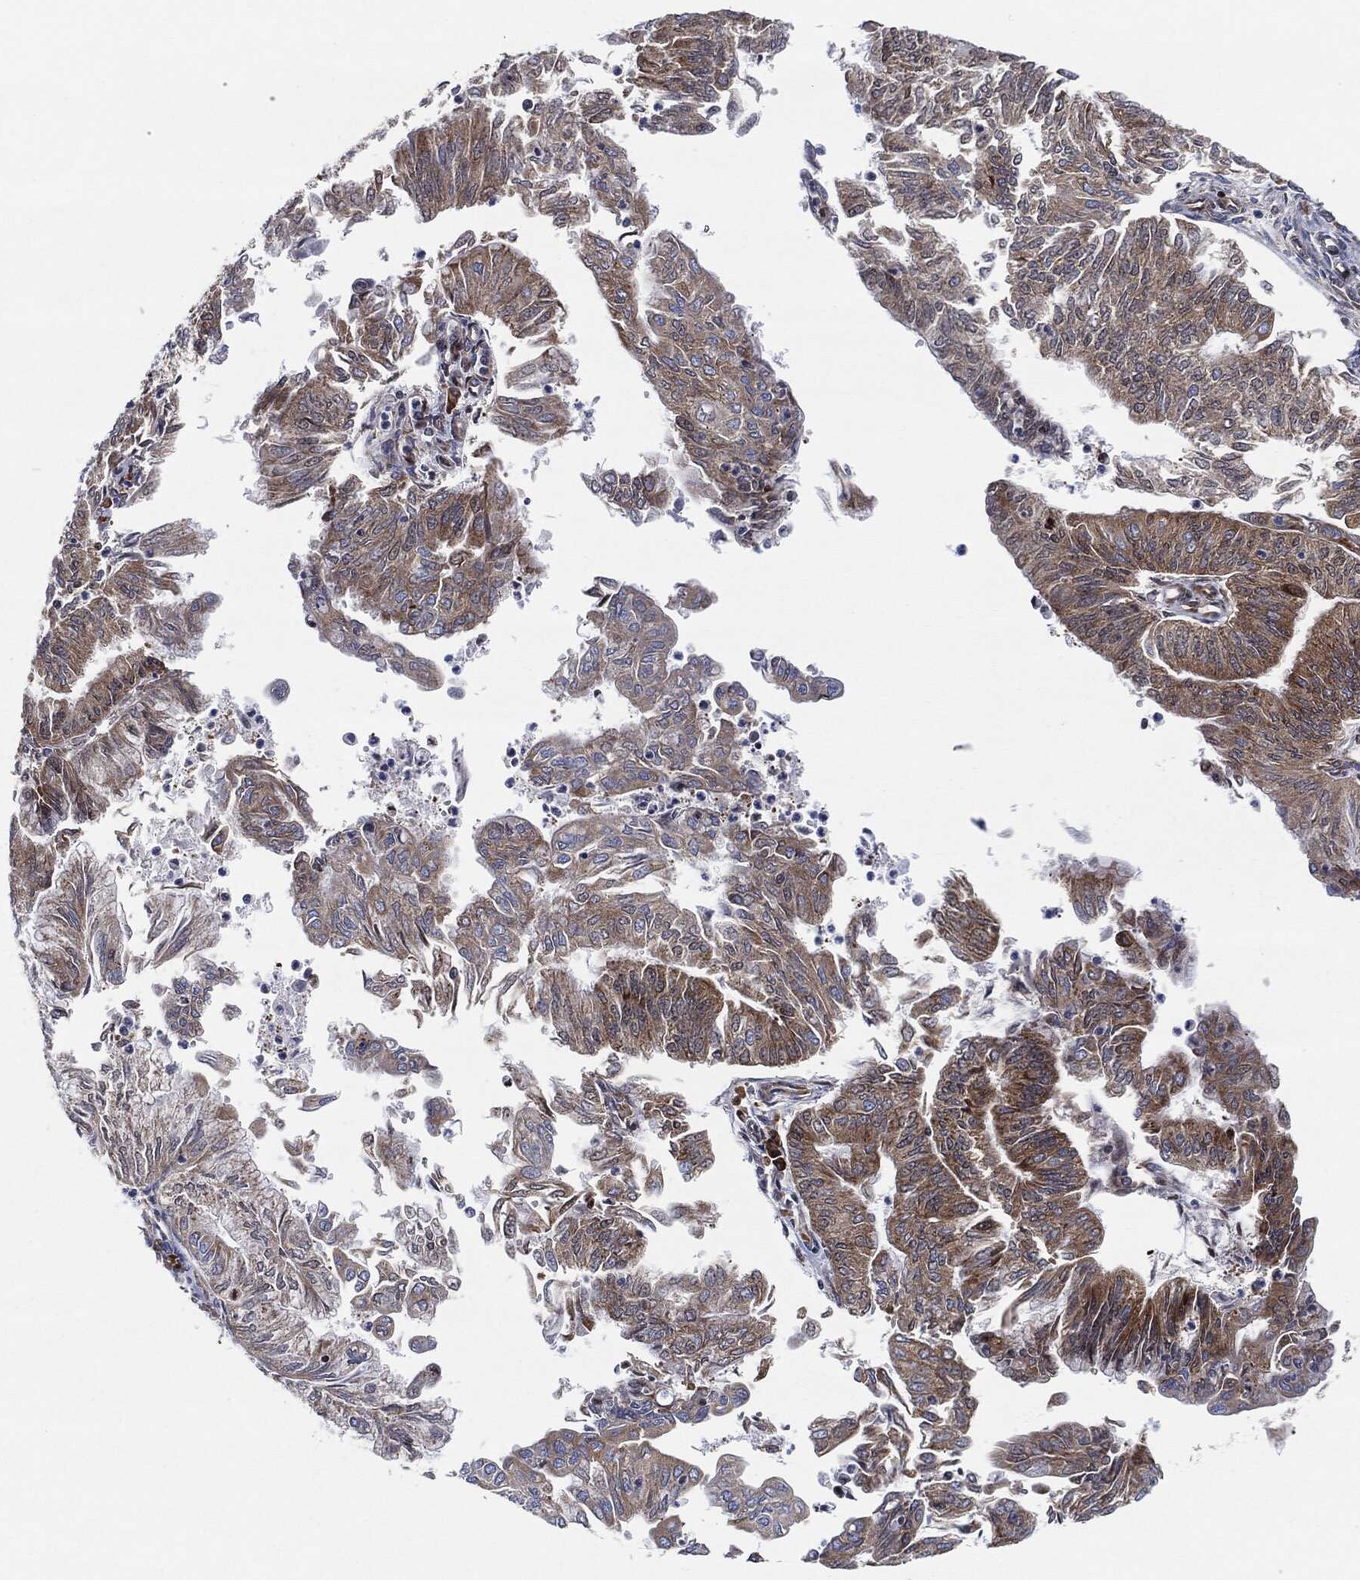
{"staining": {"intensity": "moderate", "quantity": "<25%", "location": "cytoplasmic/membranous"}, "tissue": "endometrial cancer", "cell_type": "Tumor cells", "image_type": "cancer", "snomed": [{"axis": "morphology", "description": "Adenocarcinoma, NOS"}, {"axis": "topography", "description": "Endometrium"}], "caption": "Immunohistochemistry (IHC) histopathology image of neoplastic tissue: endometrial adenocarcinoma stained using immunohistochemistry displays low levels of moderate protein expression localized specifically in the cytoplasmic/membranous of tumor cells, appearing as a cytoplasmic/membranous brown color.", "gene": "EIF2S2", "patient": {"sex": "female", "age": 59}}